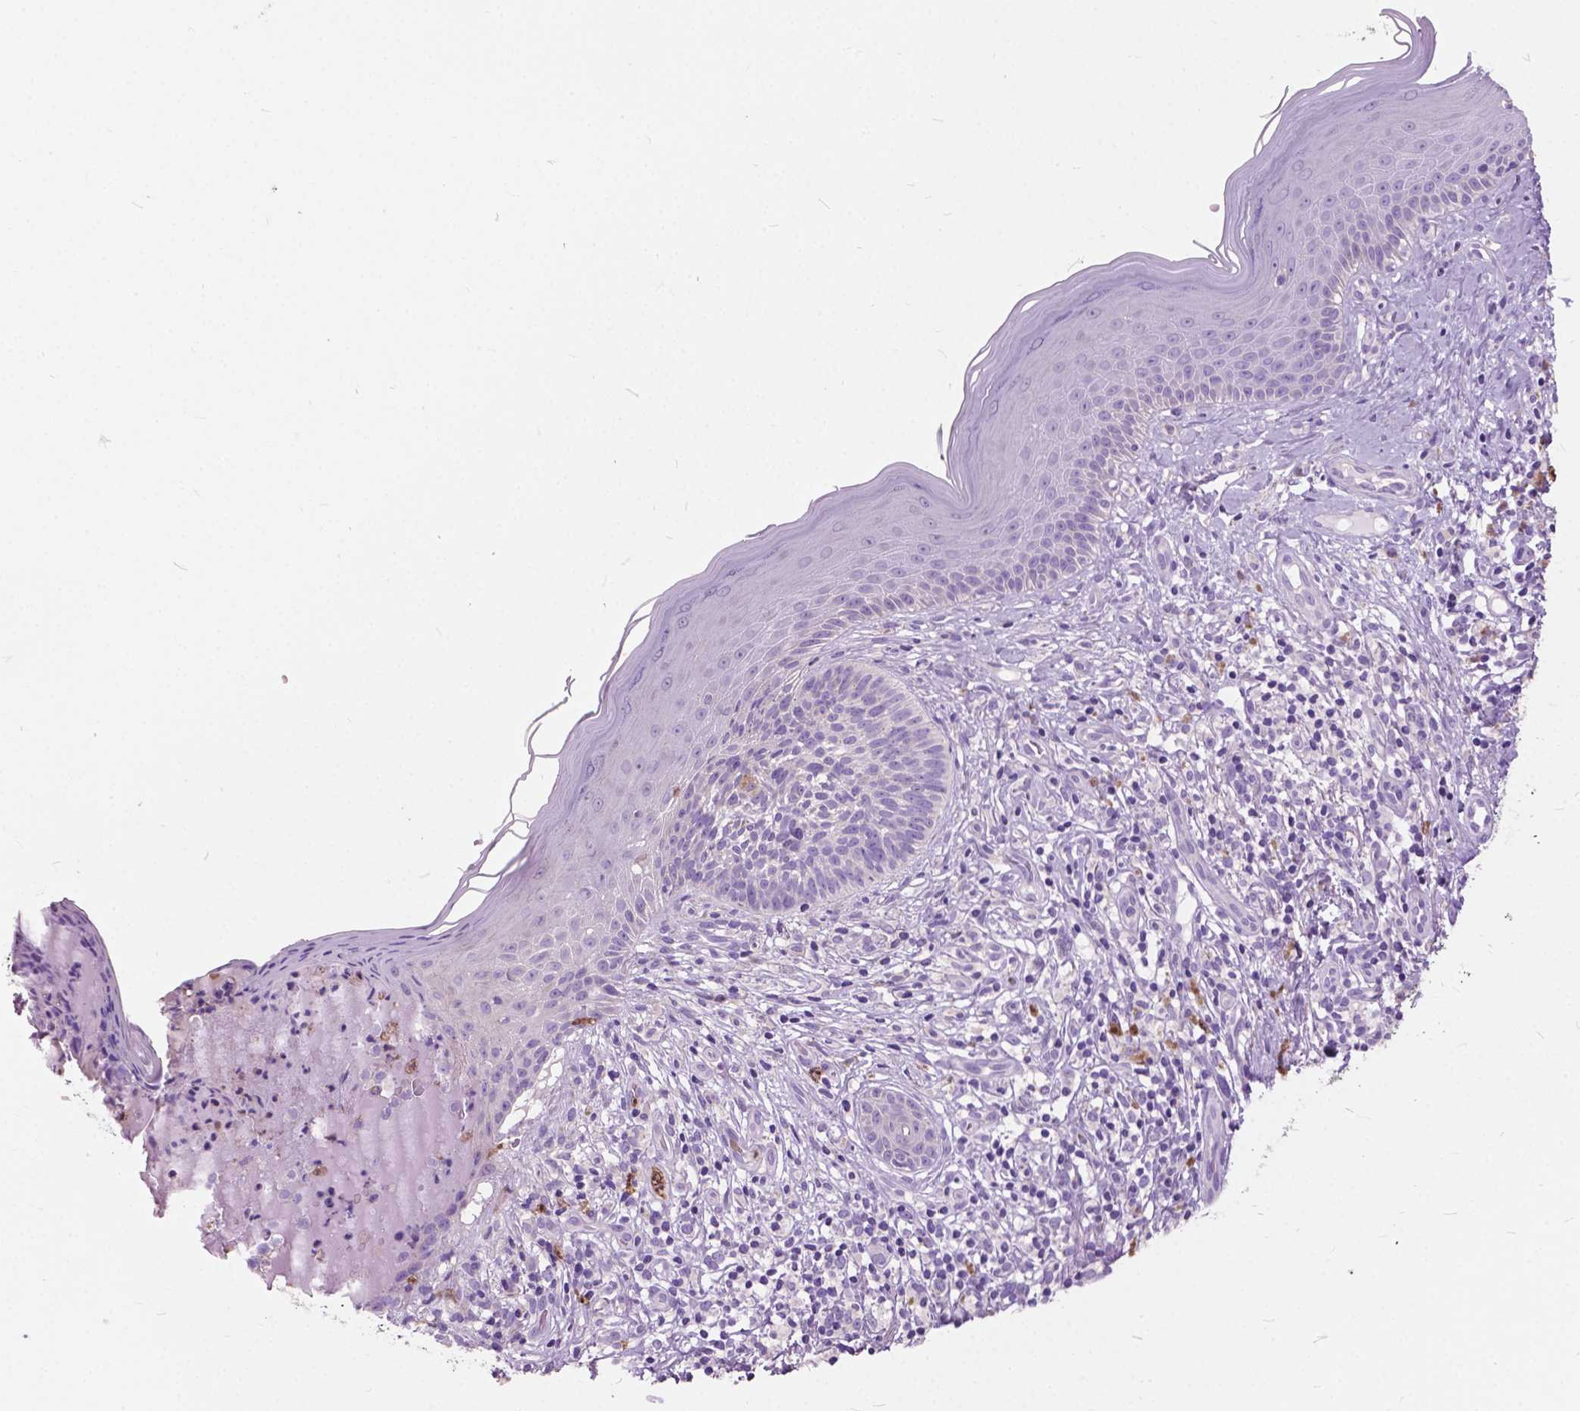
{"staining": {"intensity": "negative", "quantity": "none", "location": "none"}, "tissue": "skin cancer", "cell_type": "Tumor cells", "image_type": "cancer", "snomed": [{"axis": "morphology", "description": "Basal cell carcinoma"}, {"axis": "topography", "description": "Skin"}], "caption": "Skin cancer stained for a protein using immunohistochemistry (IHC) shows no staining tumor cells.", "gene": "PRR35", "patient": {"sex": "male", "age": 79}}